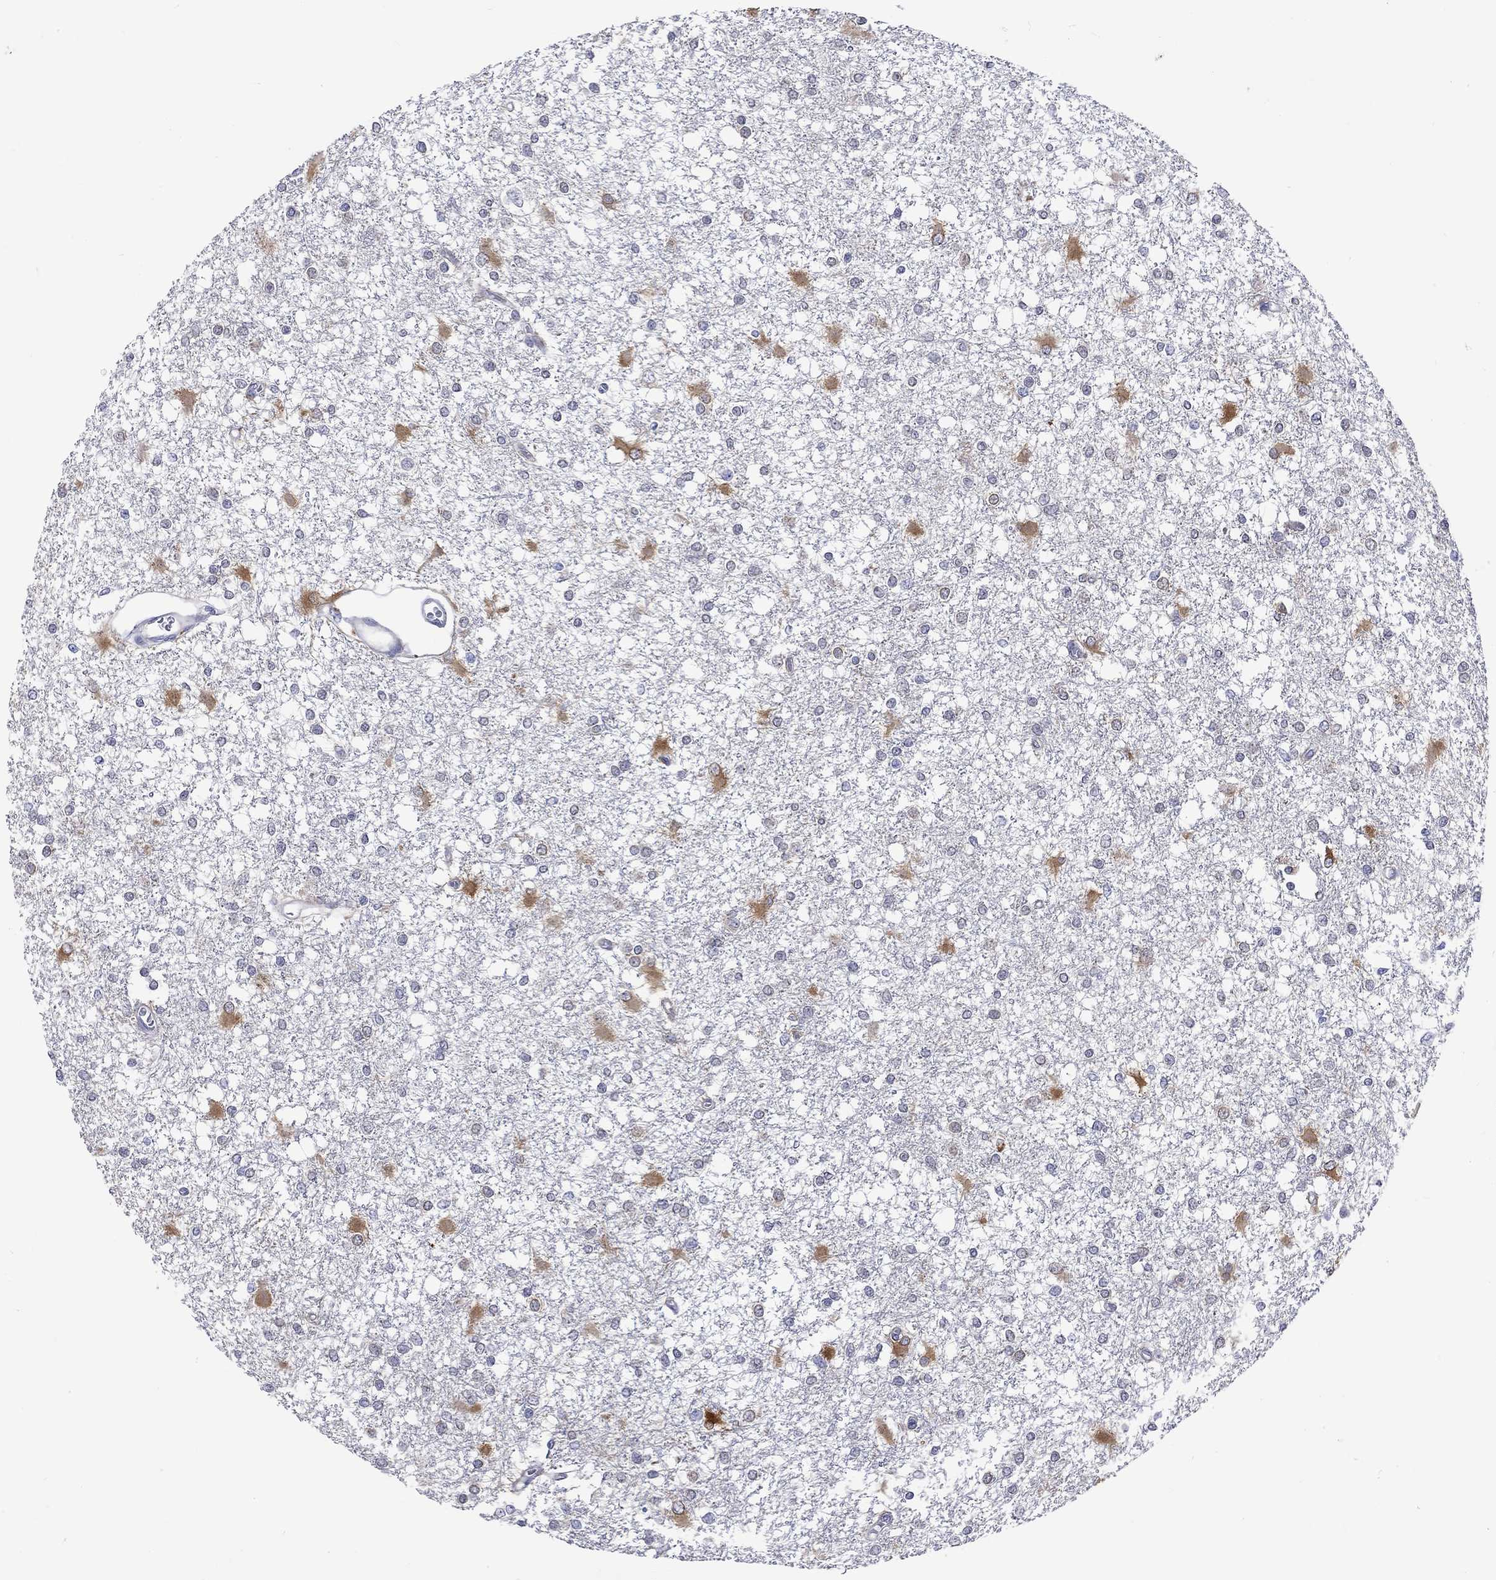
{"staining": {"intensity": "negative", "quantity": "none", "location": "none"}, "tissue": "glioma", "cell_type": "Tumor cells", "image_type": "cancer", "snomed": [{"axis": "morphology", "description": "Glioma, malignant, High grade"}, {"axis": "topography", "description": "Cerebral cortex"}], "caption": "Protein analysis of glioma reveals no significant staining in tumor cells.", "gene": "CERS1", "patient": {"sex": "male", "age": 79}}